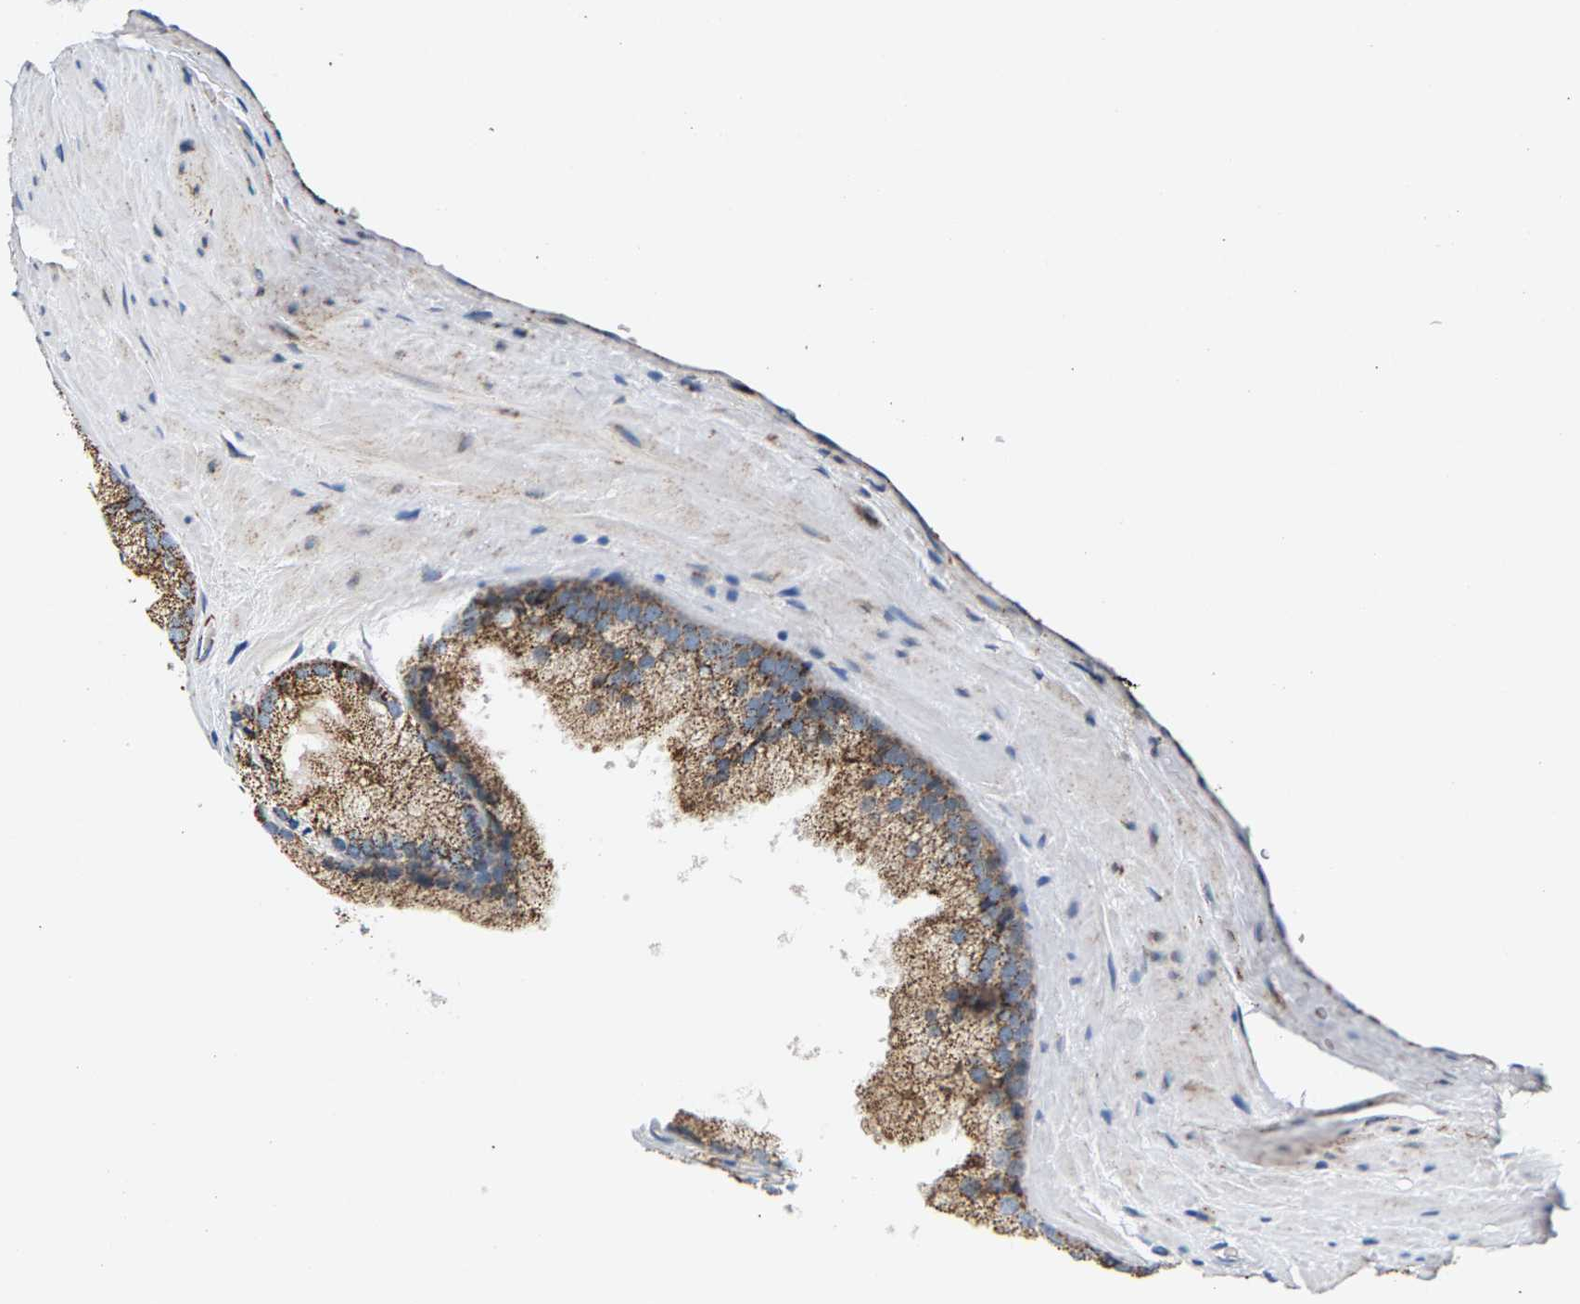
{"staining": {"intensity": "moderate", "quantity": ">75%", "location": "cytoplasmic/membranous"}, "tissue": "prostate cancer", "cell_type": "Tumor cells", "image_type": "cancer", "snomed": [{"axis": "morphology", "description": "Adenocarcinoma, Low grade"}, {"axis": "topography", "description": "Prostate"}], "caption": "The photomicrograph reveals staining of adenocarcinoma (low-grade) (prostate), revealing moderate cytoplasmic/membranous protein expression (brown color) within tumor cells. Using DAB (brown) and hematoxylin (blue) stains, captured at high magnification using brightfield microscopy.", "gene": "PDE1A", "patient": {"sex": "male", "age": 65}}